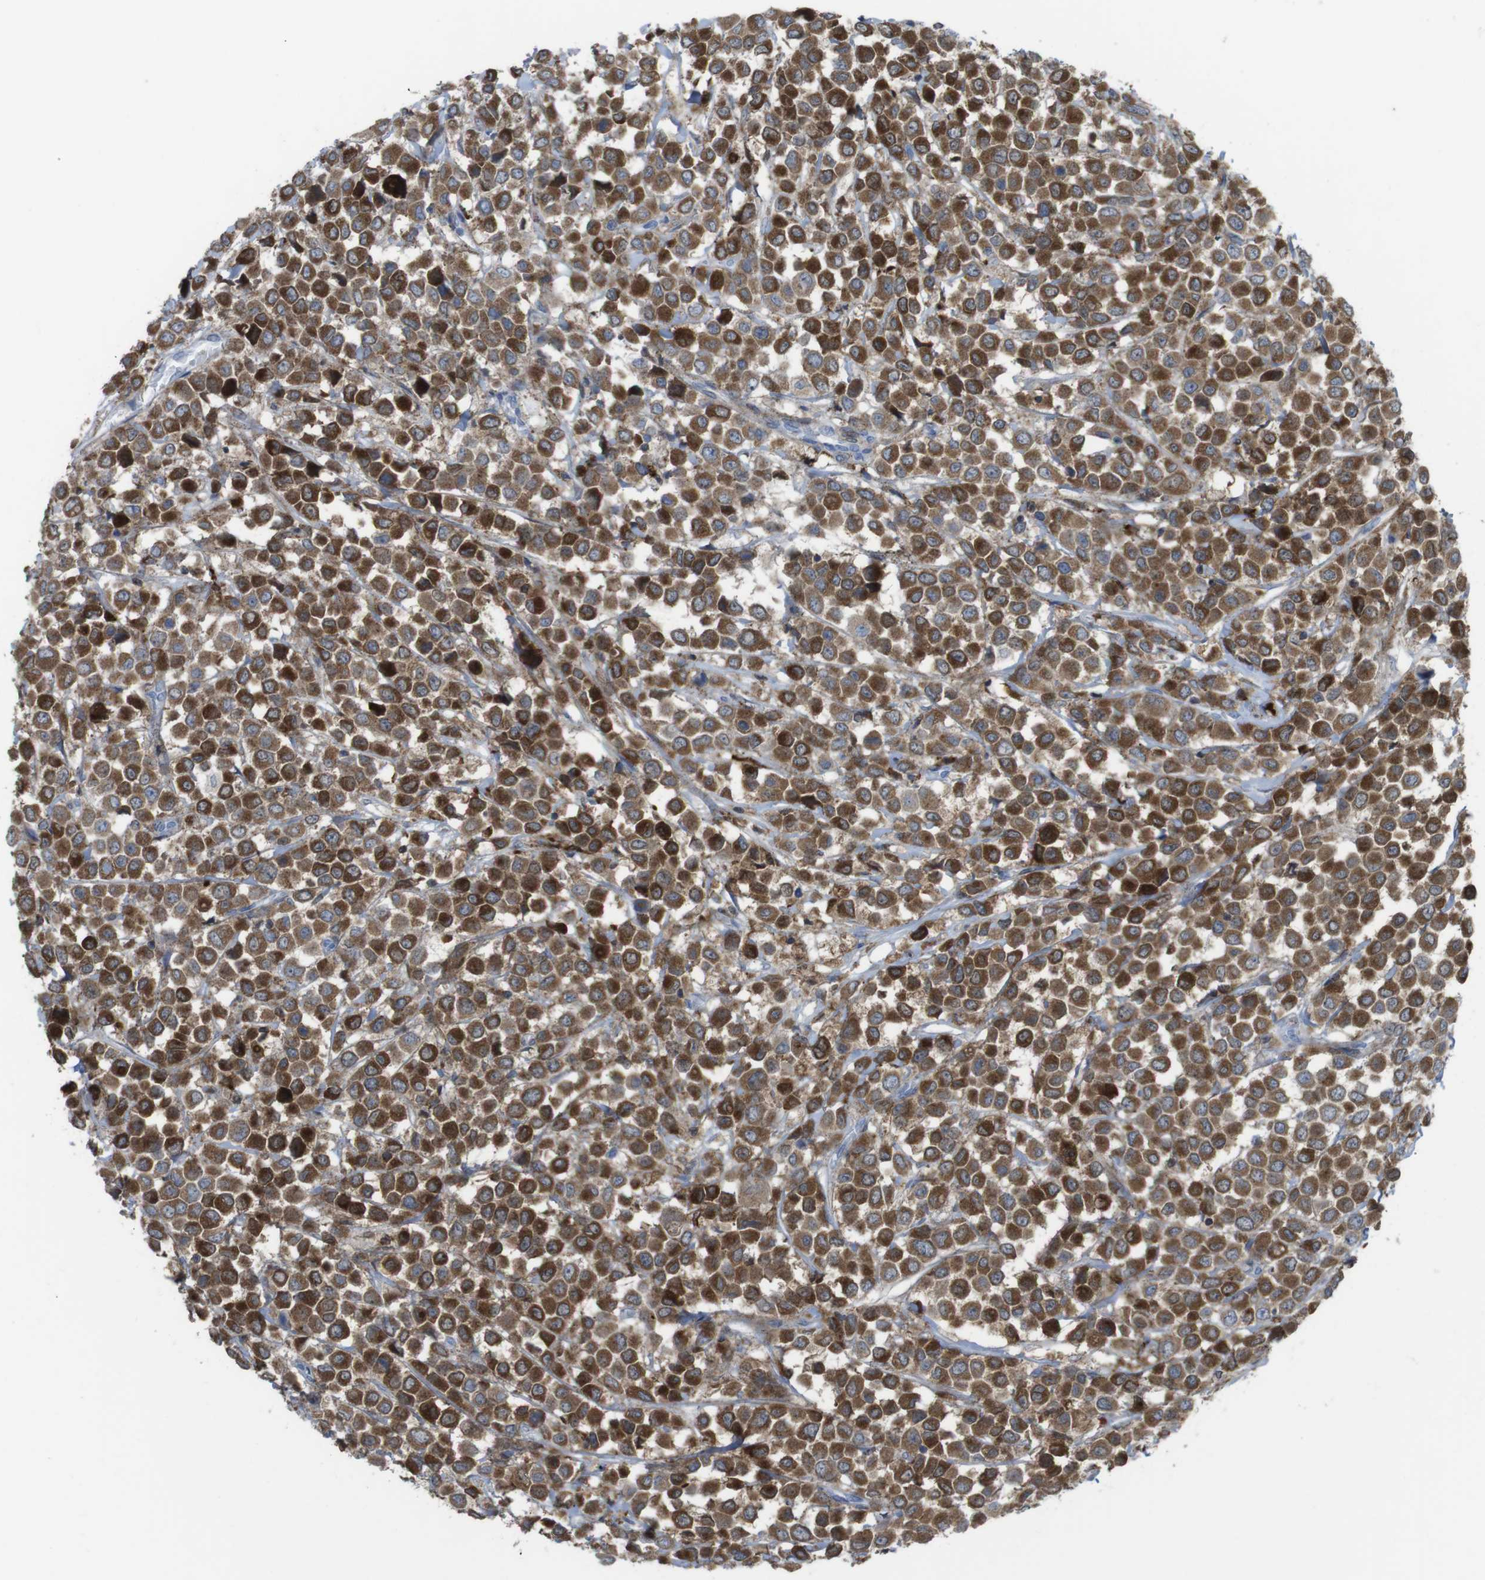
{"staining": {"intensity": "strong", "quantity": ">75%", "location": "cytoplasmic/membranous"}, "tissue": "breast cancer", "cell_type": "Tumor cells", "image_type": "cancer", "snomed": [{"axis": "morphology", "description": "Duct carcinoma"}, {"axis": "topography", "description": "Breast"}], "caption": "Immunohistochemical staining of breast cancer displays high levels of strong cytoplasmic/membranous protein positivity in about >75% of tumor cells.", "gene": "PRKCD", "patient": {"sex": "female", "age": 61}}